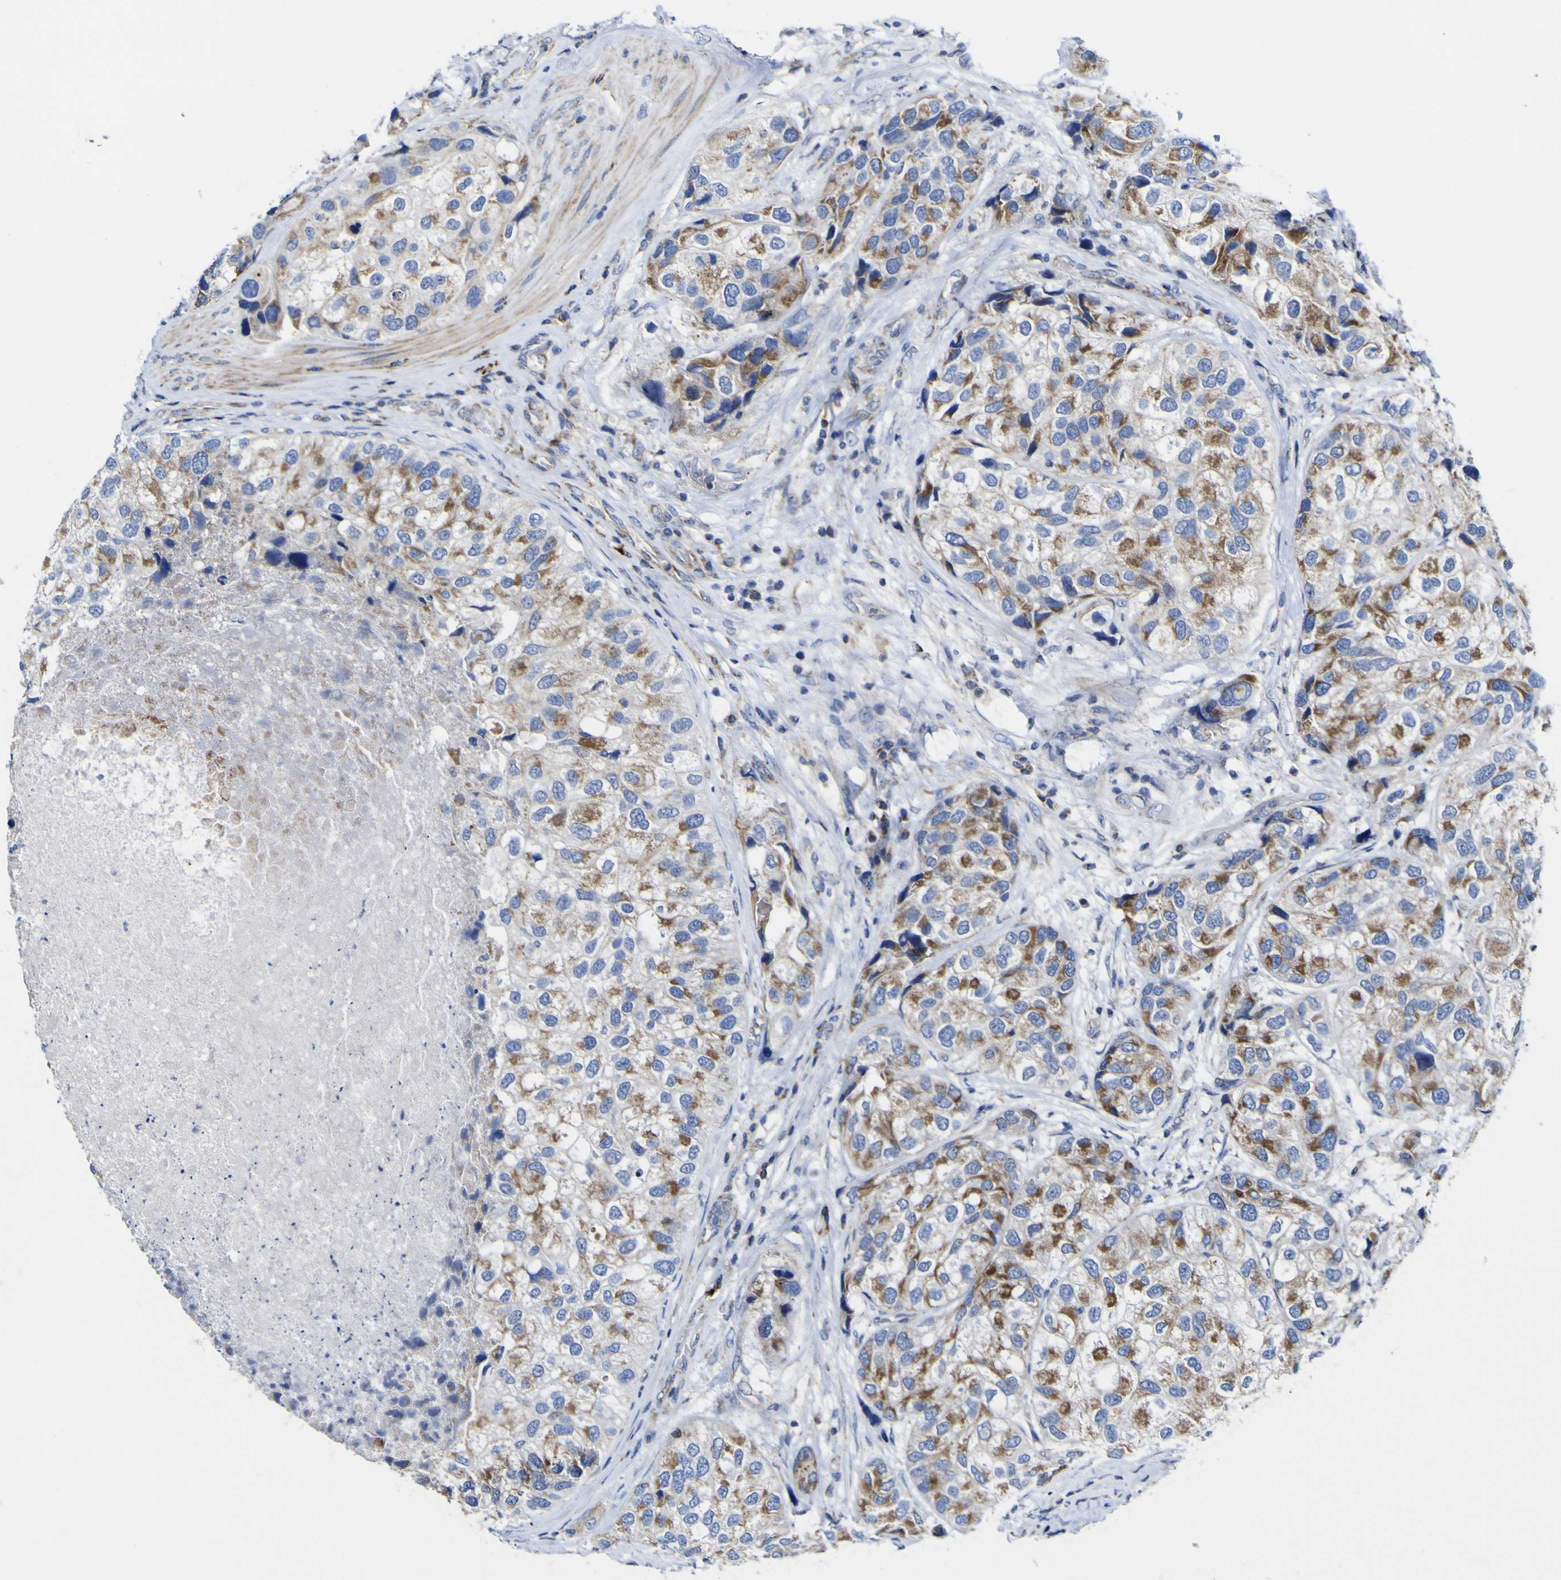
{"staining": {"intensity": "moderate", "quantity": "25%-75%", "location": "cytoplasmic/membranous"}, "tissue": "urothelial cancer", "cell_type": "Tumor cells", "image_type": "cancer", "snomed": [{"axis": "morphology", "description": "Urothelial carcinoma, High grade"}, {"axis": "topography", "description": "Urinary bladder"}], "caption": "The photomicrograph shows staining of high-grade urothelial carcinoma, revealing moderate cytoplasmic/membranous protein positivity (brown color) within tumor cells.", "gene": "CCDC90B", "patient": {"sex": "female", "age": 64}}